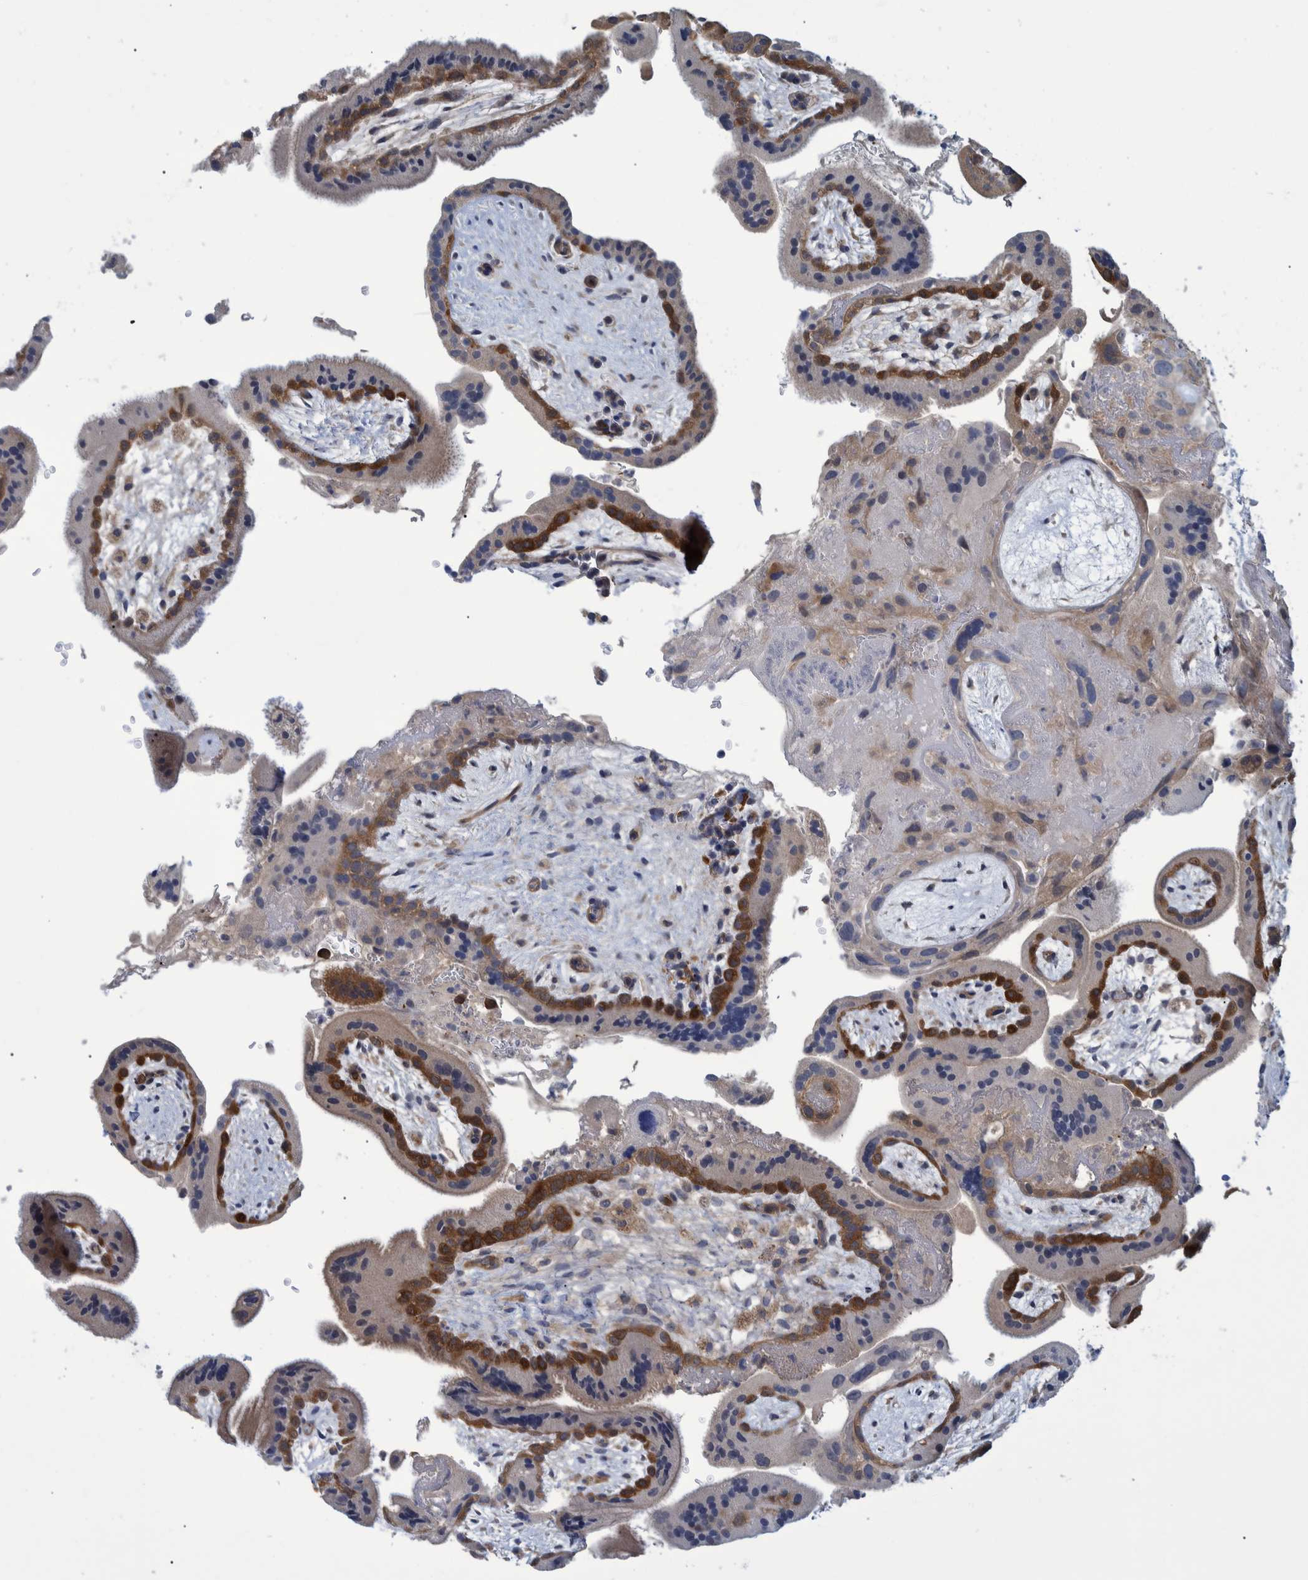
{"staining": {"intensity": "weak", "quantity": "25%-75%", "location": "cytoplasmic/membranous"}, "tissue": "placenta", "cell_type": "Decidual cells", "image_type": "normal", "snomed": [{"axis": "morphology", "description": "Normal tissue, NOS"}, {"axis": "topography", "description": "Placenta"}], "caption": "Immunohistochemistry (IHC) micrograph of benign human placenta stained for a protein (brown), which reveals low levels of weak cytoplasmic/membranous positivity in approximately 25%-75% of decidual cells.", "gene": "PCYT2", "patient": {"sex": "female", "age": 35}}